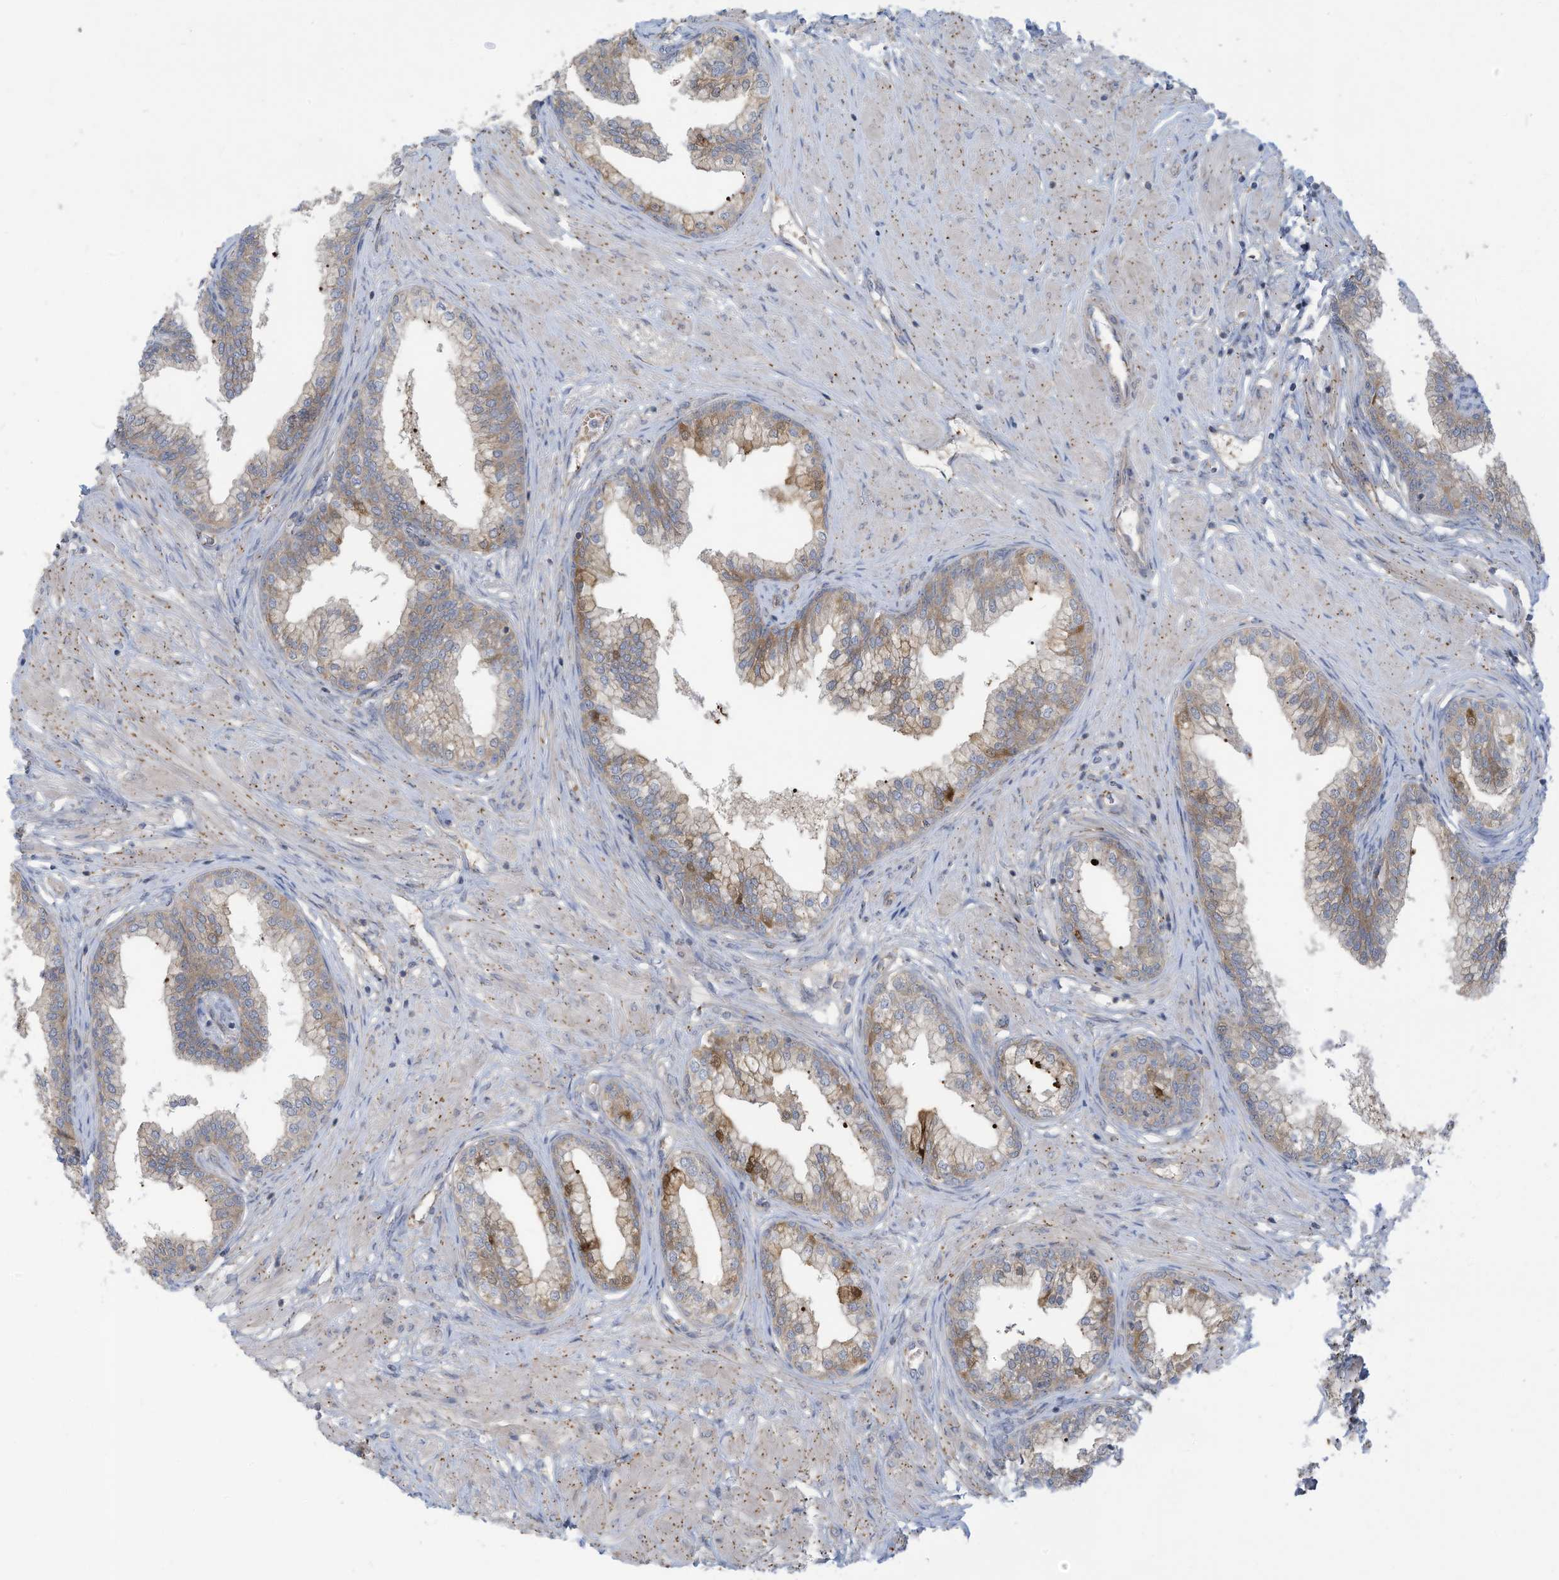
{"staining": {"intensity": "moderate", "quantity": "<25%", "location": "cytoplasmic/membranous"}, "tissue": "prostate", "cell_type": "Glandular cells", "image_type": "normal", "snomed": [{"axis": "morphology", "description": "Normal tissue, NOS"}, {"axis": "morphology", "description": "Urothelial carcinoma, Low grade"}, {"axis": "topography", "description": "Urinary bladder"}, {"axis": "topography", "description": "Prostate"}], "caption": "DAB immunohistochemical staining of unremarkable human prostate displays moderate cytoplasmic/membranous protein positivity in approximately <25% of glandular cells.", "gene": "ADAT2", "patient": {"sex": "male", "age": 60}}